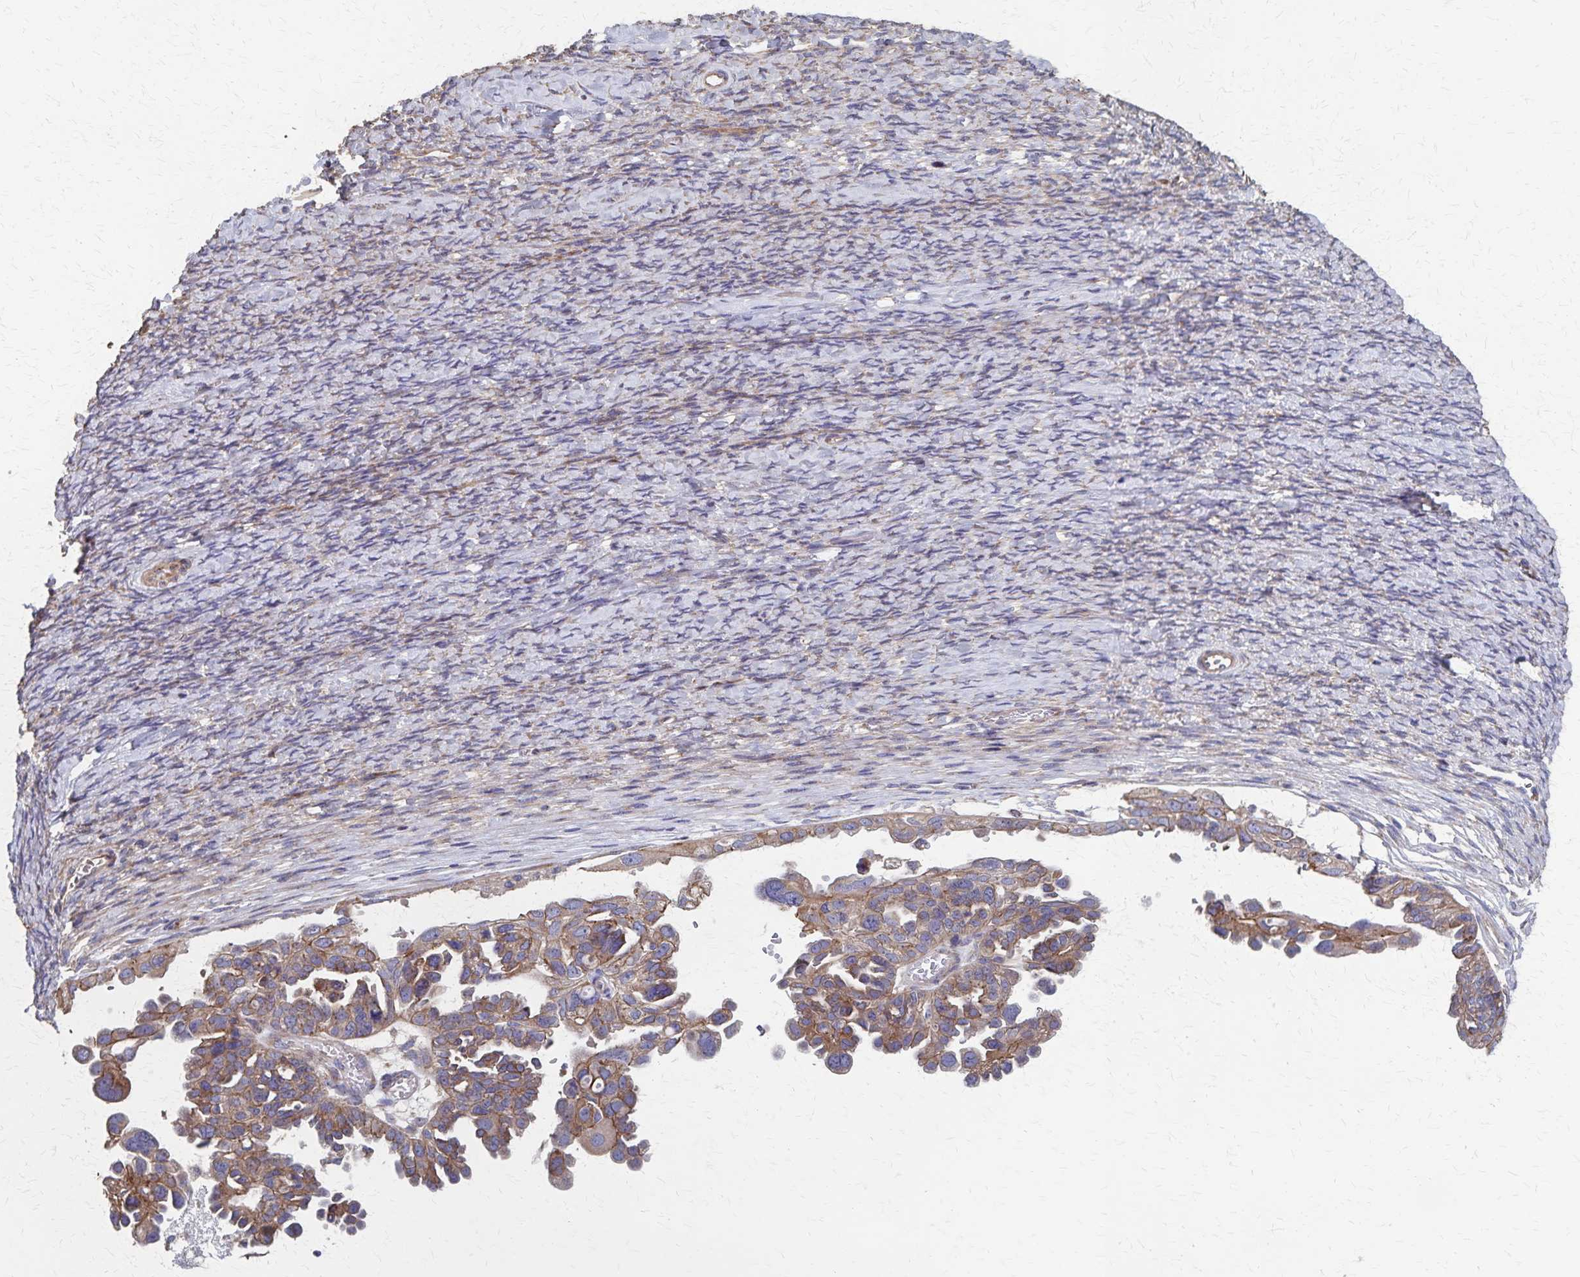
{"staining": {"intensity": "moderate", "quantity": ">75%", "location": "cytoplasmic/membranous"}, "tissue": "ovarian cancer", "cell_type": "Tumor cells", "image_type": "cancer", "snomed": [{"axis": "morphology", "description": "Cystadenocarcinoma, serous, NOS"}, {"axis": "topography", "description": "Ovary"}], "caption": "Brown immunohistochemical staining in ovarian cancer reveals moderate cytoplasmic/membranous staining in about >75% of tumor cells.", "gene": "PGAP2", "patient": {"sex": "female", "age": 53}}